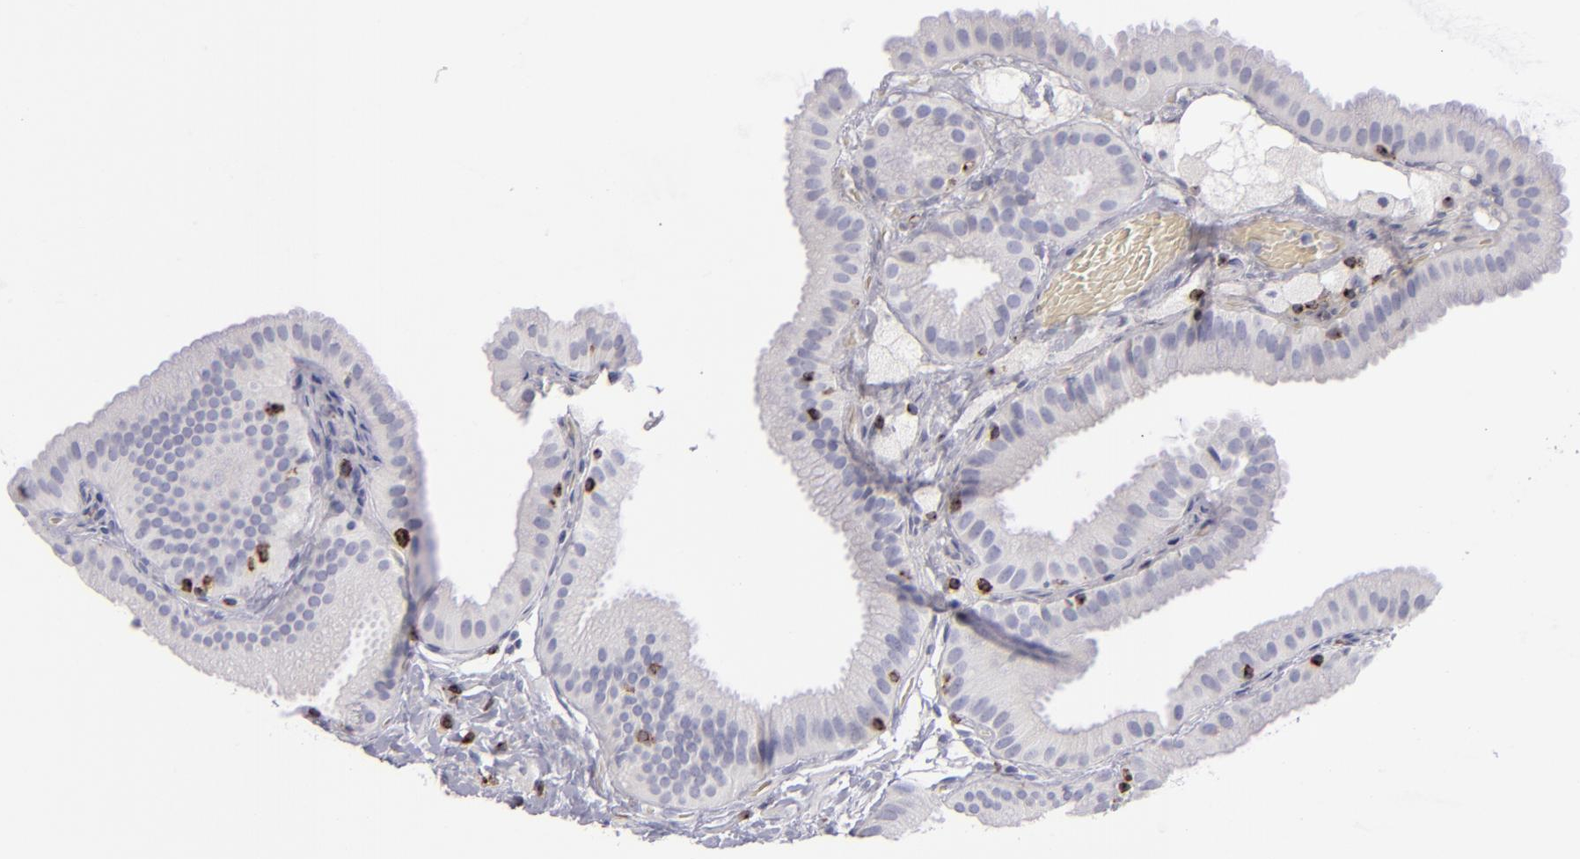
{"staining": {"intensity": "negative", "quantity": "none", "location": "none"}, "tissue": "gallbladder", "cell_type": "Glandular cells", "image_type": "normal", "snomed": [{"axis": "morphology", "description": "Normal tissue, NOS"}, {"axis": "topography", "description": "Gallbladder"}], "caption": "This is an immunohistochemistry (IHC) photomicrograph of normal human gallbladder. There is no expression in glandular cells.", "gene": "CD2", "patient": {"sex": "female", "age": 63}}